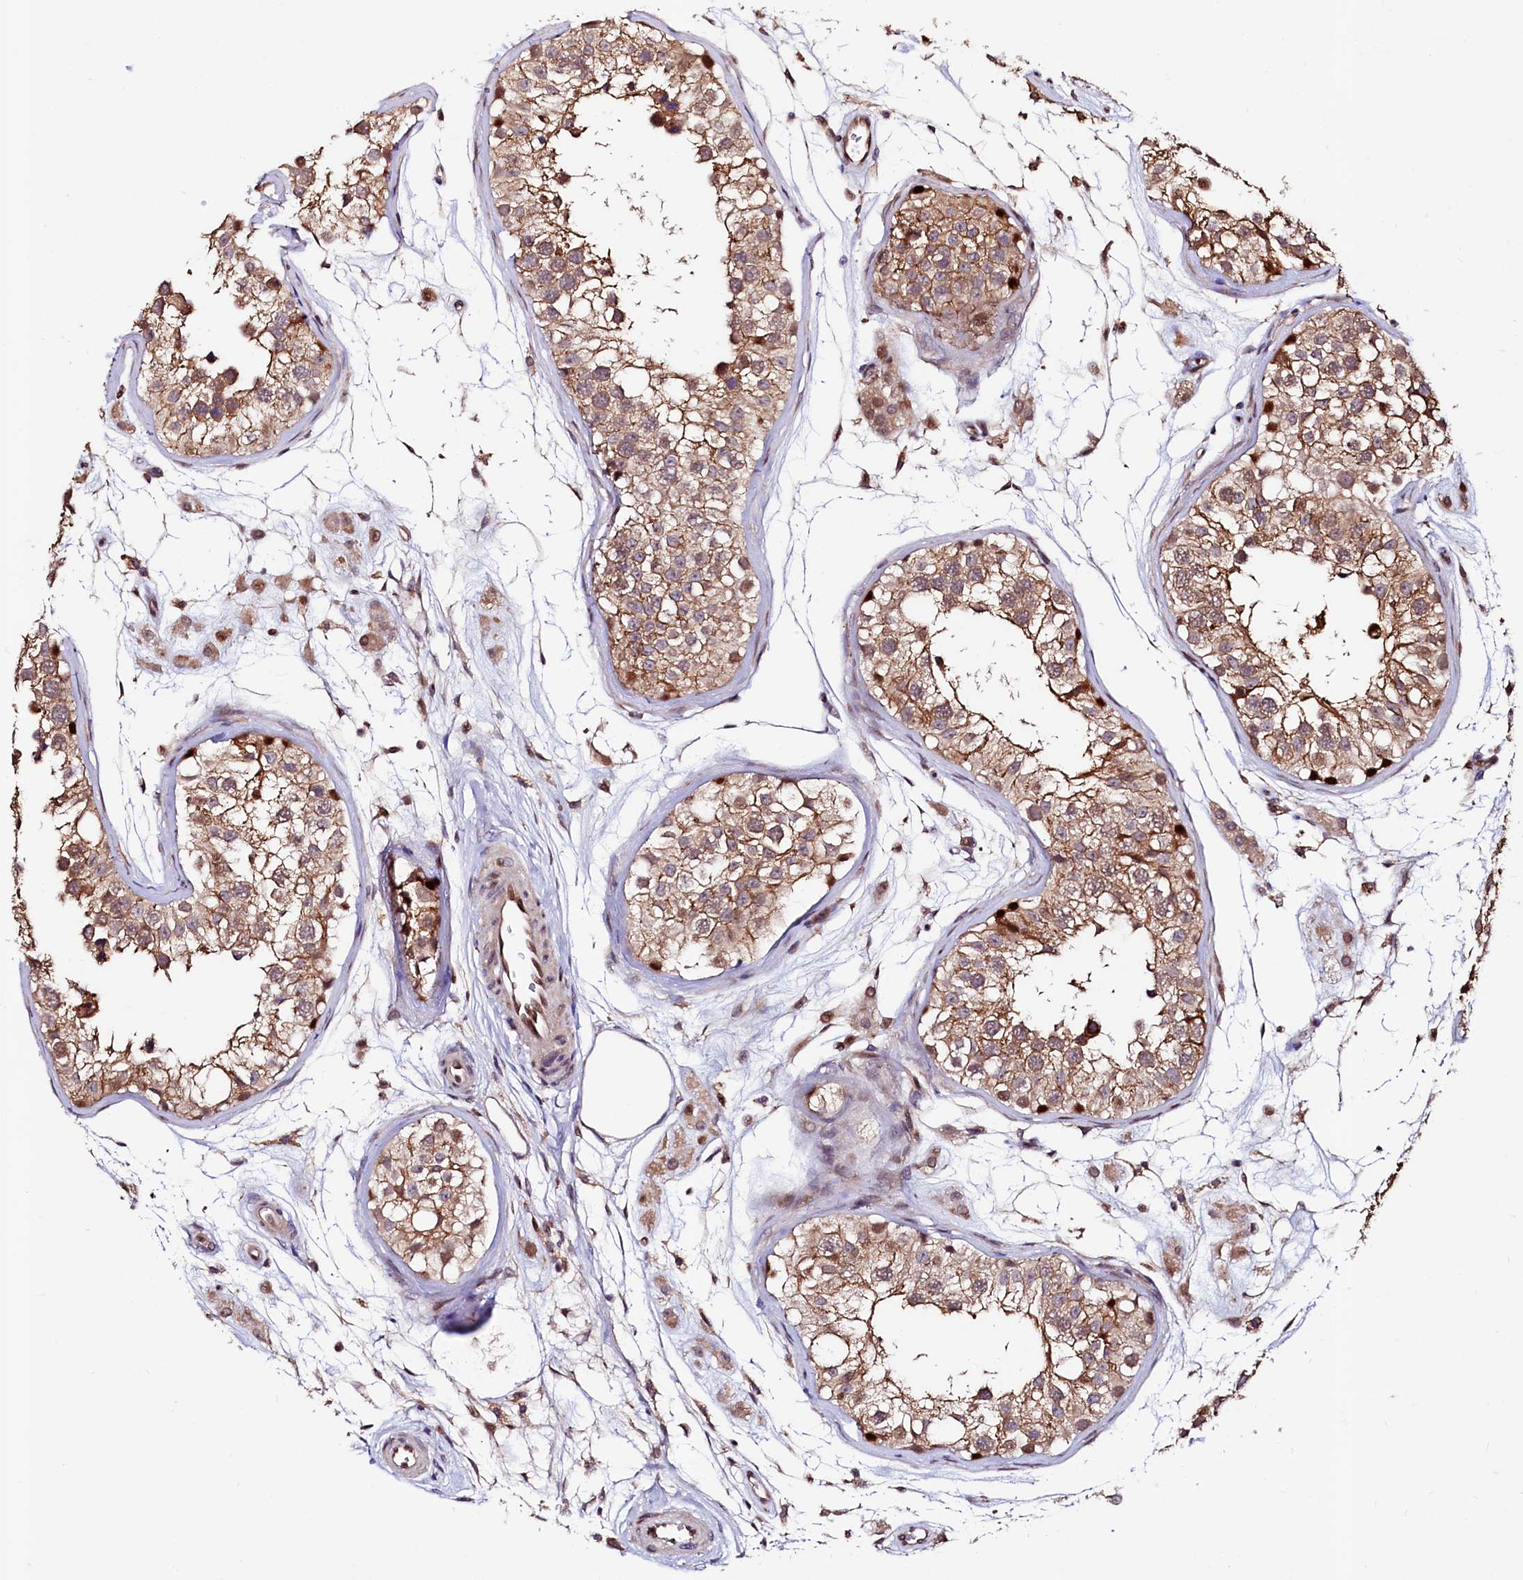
{"staining": {"intensity": "moderate", "quantity": ">75%", "location": "cytoplasmic/membranous"}, "tissue": "testis", "cell_type": "Cells in seminiferous ducts", "image_type": "normal", "snomed": [{"axis": "morphology", "description": "Normal tissue, NOS"}, {"axis": "morphology", "description": "Adenocarcinoma, metastatic, NOS"}, {"axis": "topography", "description": "Testis"}], "caption": "Immunohistochemical staining of normal human testis demonstrates >75% levels of moderate cytoplasmic/membranous protein expression in about >75% of cells in seminiferous ducts.", "gene": "C5orf15", "patient": {"sex": "male", "age": 26}}